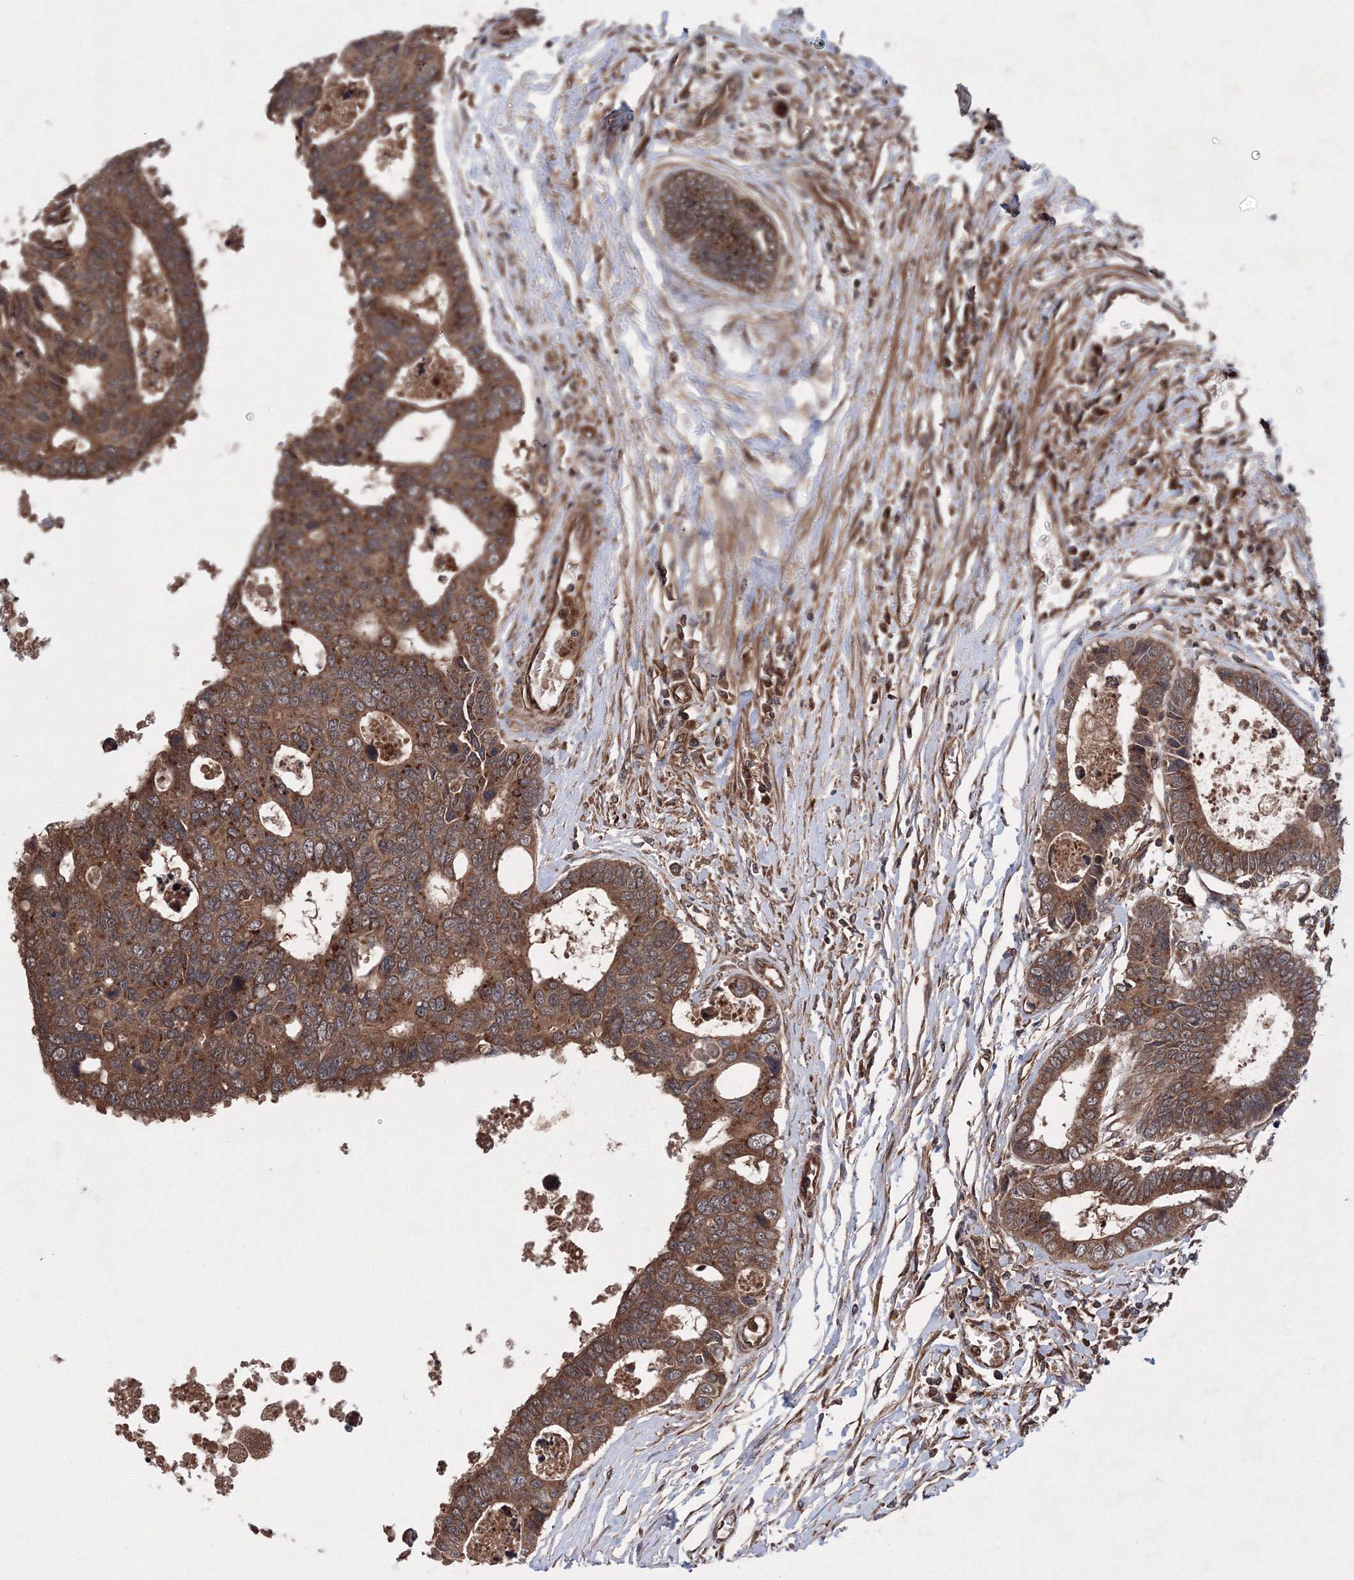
{"staining": {"intensity": "strong", "quantity": ">75%", "location": "cytoplasmic/membranous"}, "tissue": "colorectal cancer", "cell_type": "Tumor cells", "image_type": "cancer", "snomed": [{"axis": "morphology", "description": "Adenocarcinoma, NOS"}, {"axis": "topography", "description": "Rectum"}], "caption": "IHC (DAB) staining of colorectal cancer (adenocarcinoma) reveals strong cytoplasmic/membranous protein expression in about >75% of tumor cells.", "gene": "ATG3", "patient": {"sex": "male", "age": 84}}